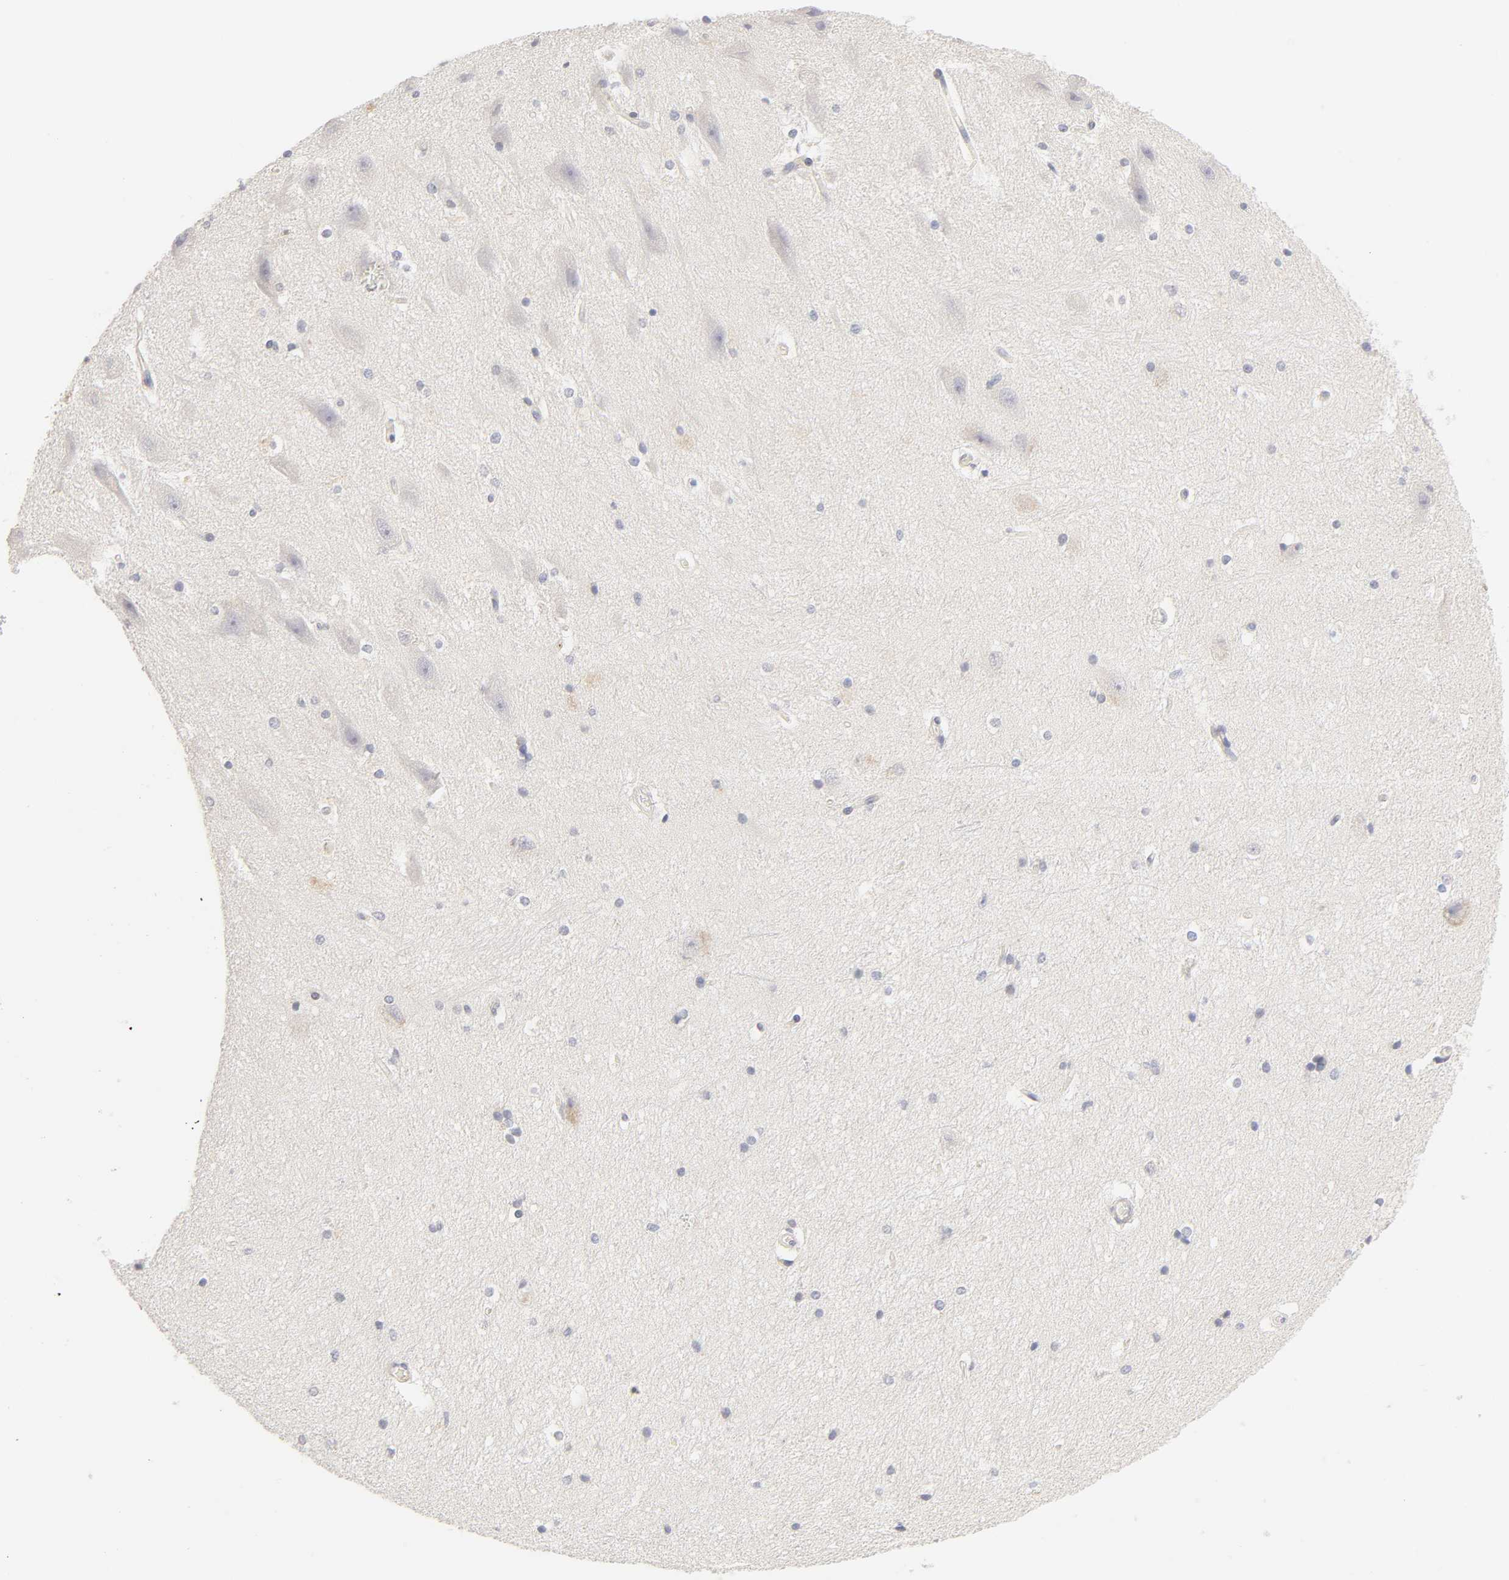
{"staining": {"intensity": "negative", "quantity": "none", "location": "none"}, "tissue": "hippocampus", "cell_type": "Glial cells", "image_type": "normal", "snomed": [{"axis": "morphology", "description": "Normal tissue, NOS"}, {"axis": "topography", "description": "Hippocampus"}], "caption": "Immunohistochemical staining of unremarkable hippocampus reveals no significant expression in glial cells. (Brightfield microscopy of DAB immunohistochemistry at high magnification).", "gene": "CYP4B1", "patient": {"sex": "female", "age": 19}}